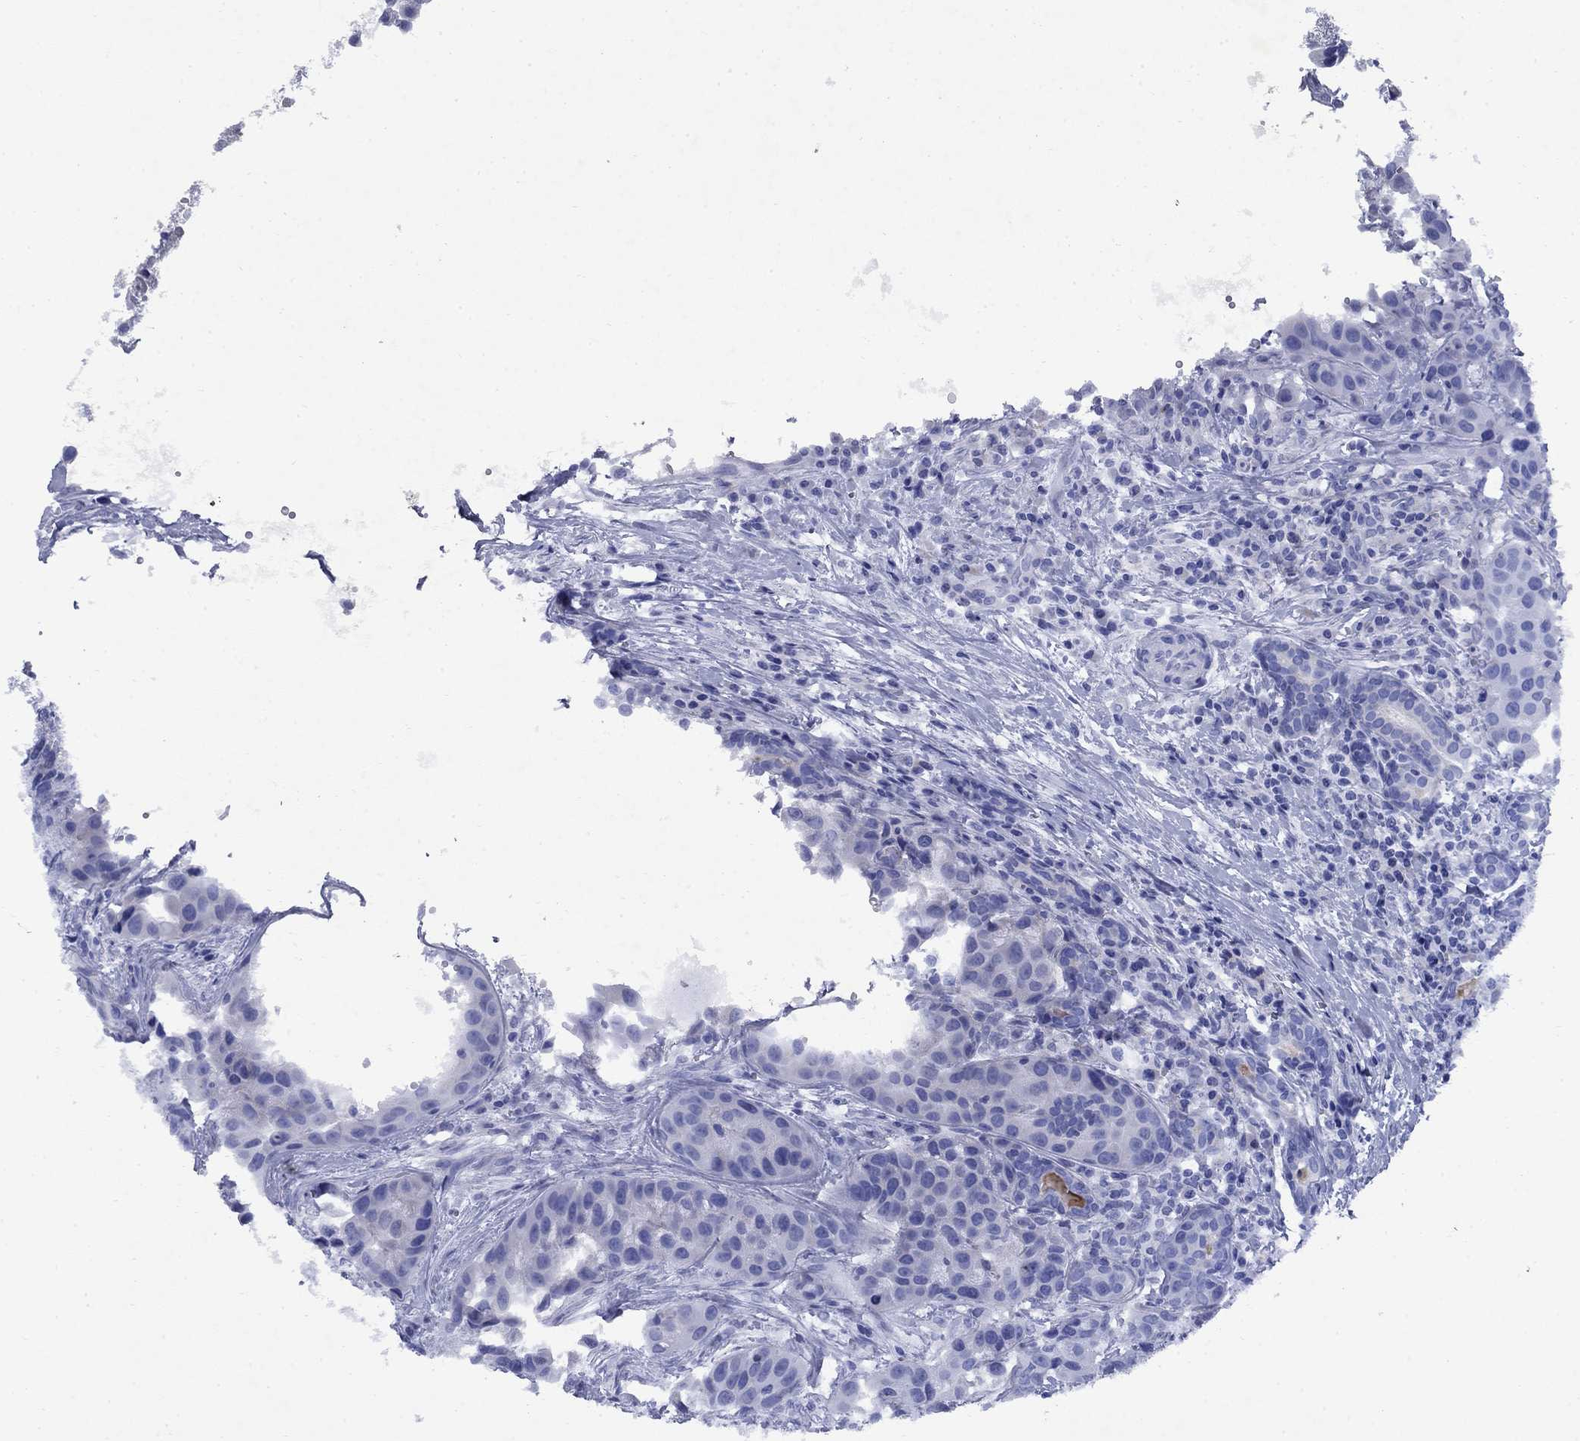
{"staining": {"intensity": "negative", "quantity": "none", "location": "none"}, "tissue": "head and neck cancer", "cell_type": "Tumor cells", "image_type": "cancer", "snomed": [{"axis": "morphology", "description": "Adenocarcinoma, NOS"}, {"axis": "topography", "description": "Head-Neck"}], "caption": "The IHC histopathology image has no significant positivity in tumor cells of head and neck cancer (adenocarcinoma) tissue. (Stains: DAB IHC with hematoxylin counter stain, Microscopy: brightfield microscopy at high magnification).", "gene": "STAB2", "patient": {"sex": "male", "age": 76}}